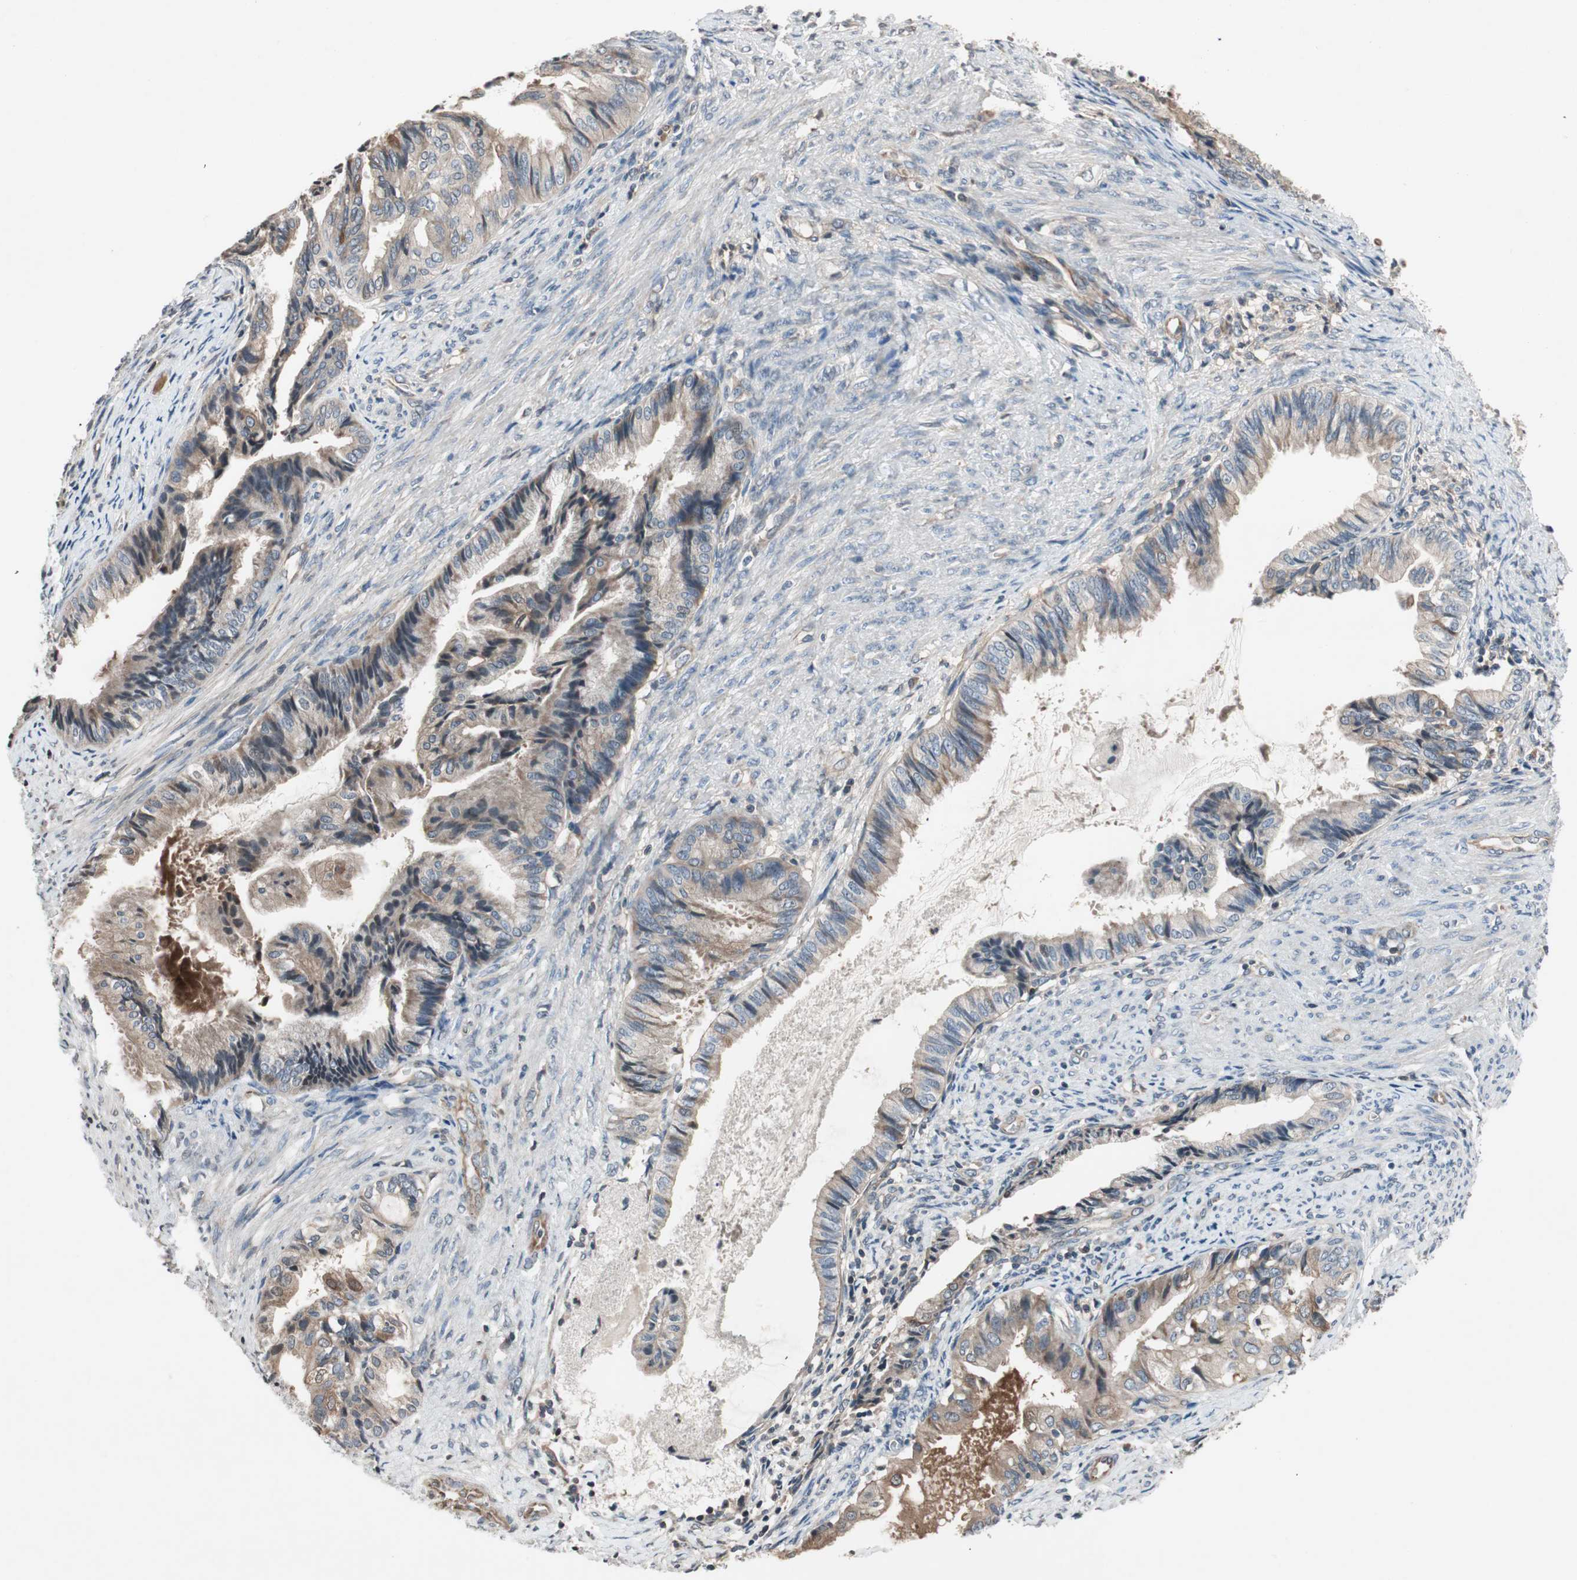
{"staining": {"intensity": "weak", "quantity": ">75%", "location": "cytoplasmic/membranous"}, "tissue": "endometrial cancer", "cell_type": "Tumor cells", "image_type": "cancer", "snomed": [{"axis": "morphology", "description": "Adenocarcinoma, NOS"}, {"axis": "topography", "description": "Endometrium"}], "caption": "About >75% of tumor cells in endometrial cancer reveal weak cytoplasmic/membranous protein expression as visualized by brown immunohistochemical staining.", "gene": "GCLM", "patient": {"sex": "female", "age": 86}}